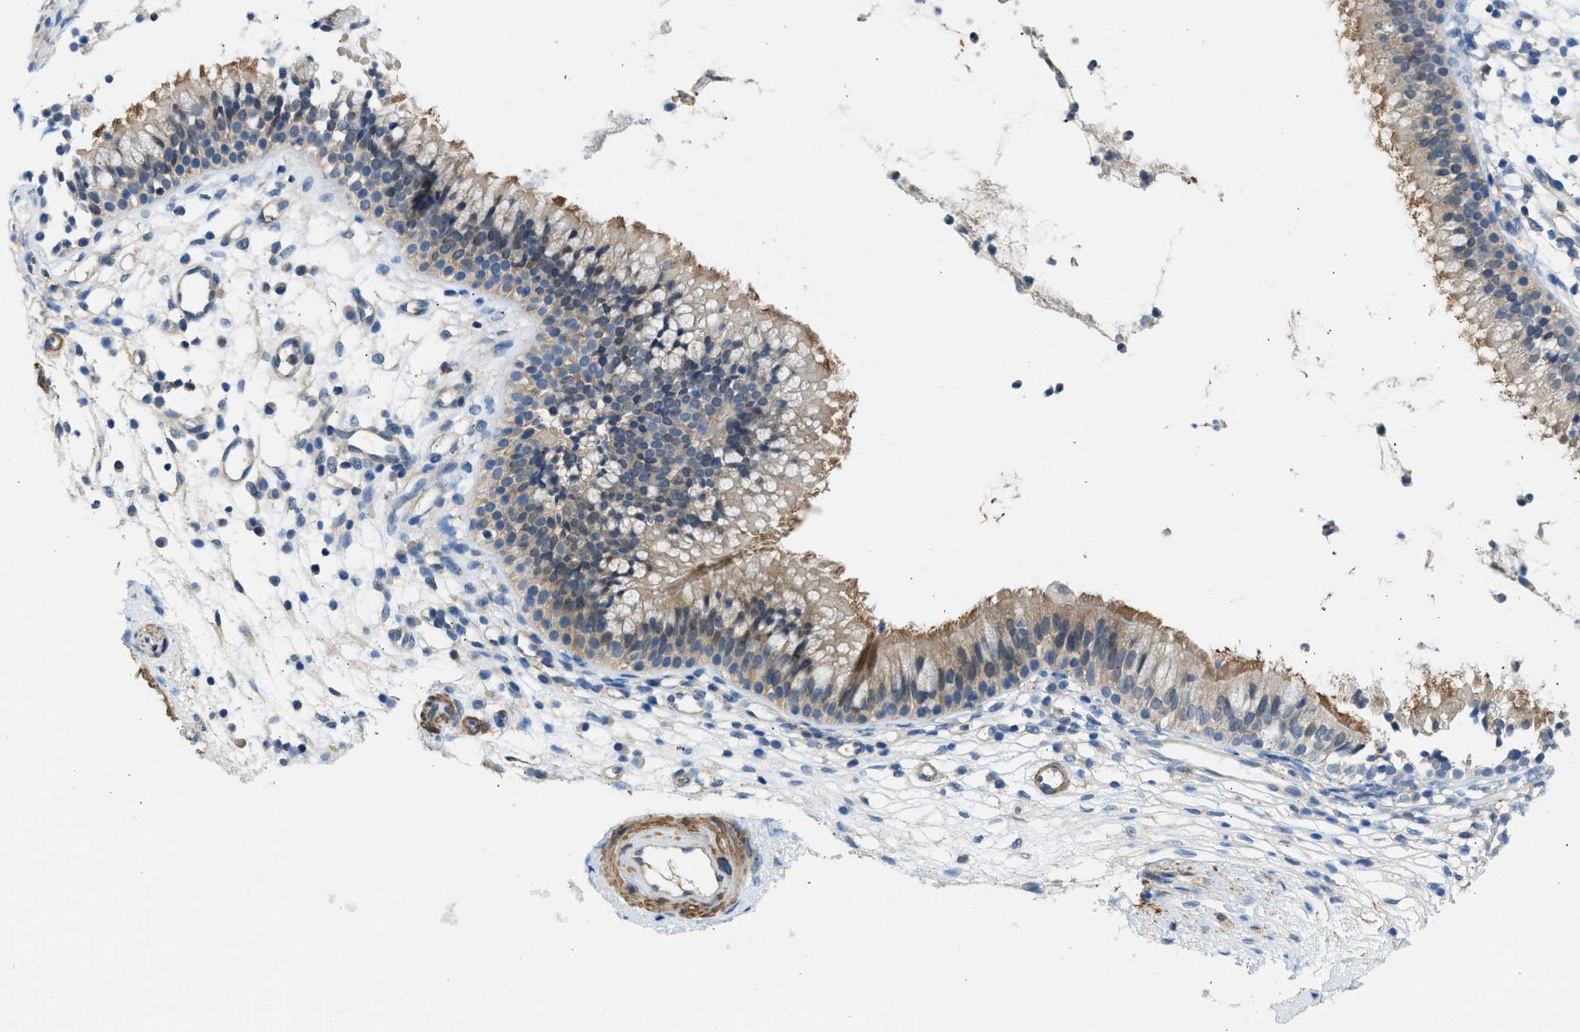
{"staining": {"intensity": "moderate", "quantity": "<25%", "location": "cytoplasmic/membranous"}, "tissue": "nasopharynx", "cell_type": "Respiratory epithelial cells", "image_type": "normal", "snomed": [{"axis": "morphology", "description": "Normal tissue, NOS"}, {"axis": "topography", "description": "Nasopharynx"}], "caption": "Moderate cytoplasmic/membranous protein staining is present in approximately <25% of respiratory epithelial cells in nasopharynx.", "gene": "PCNX3", "patient": {"sex": "male", "age": 21}}